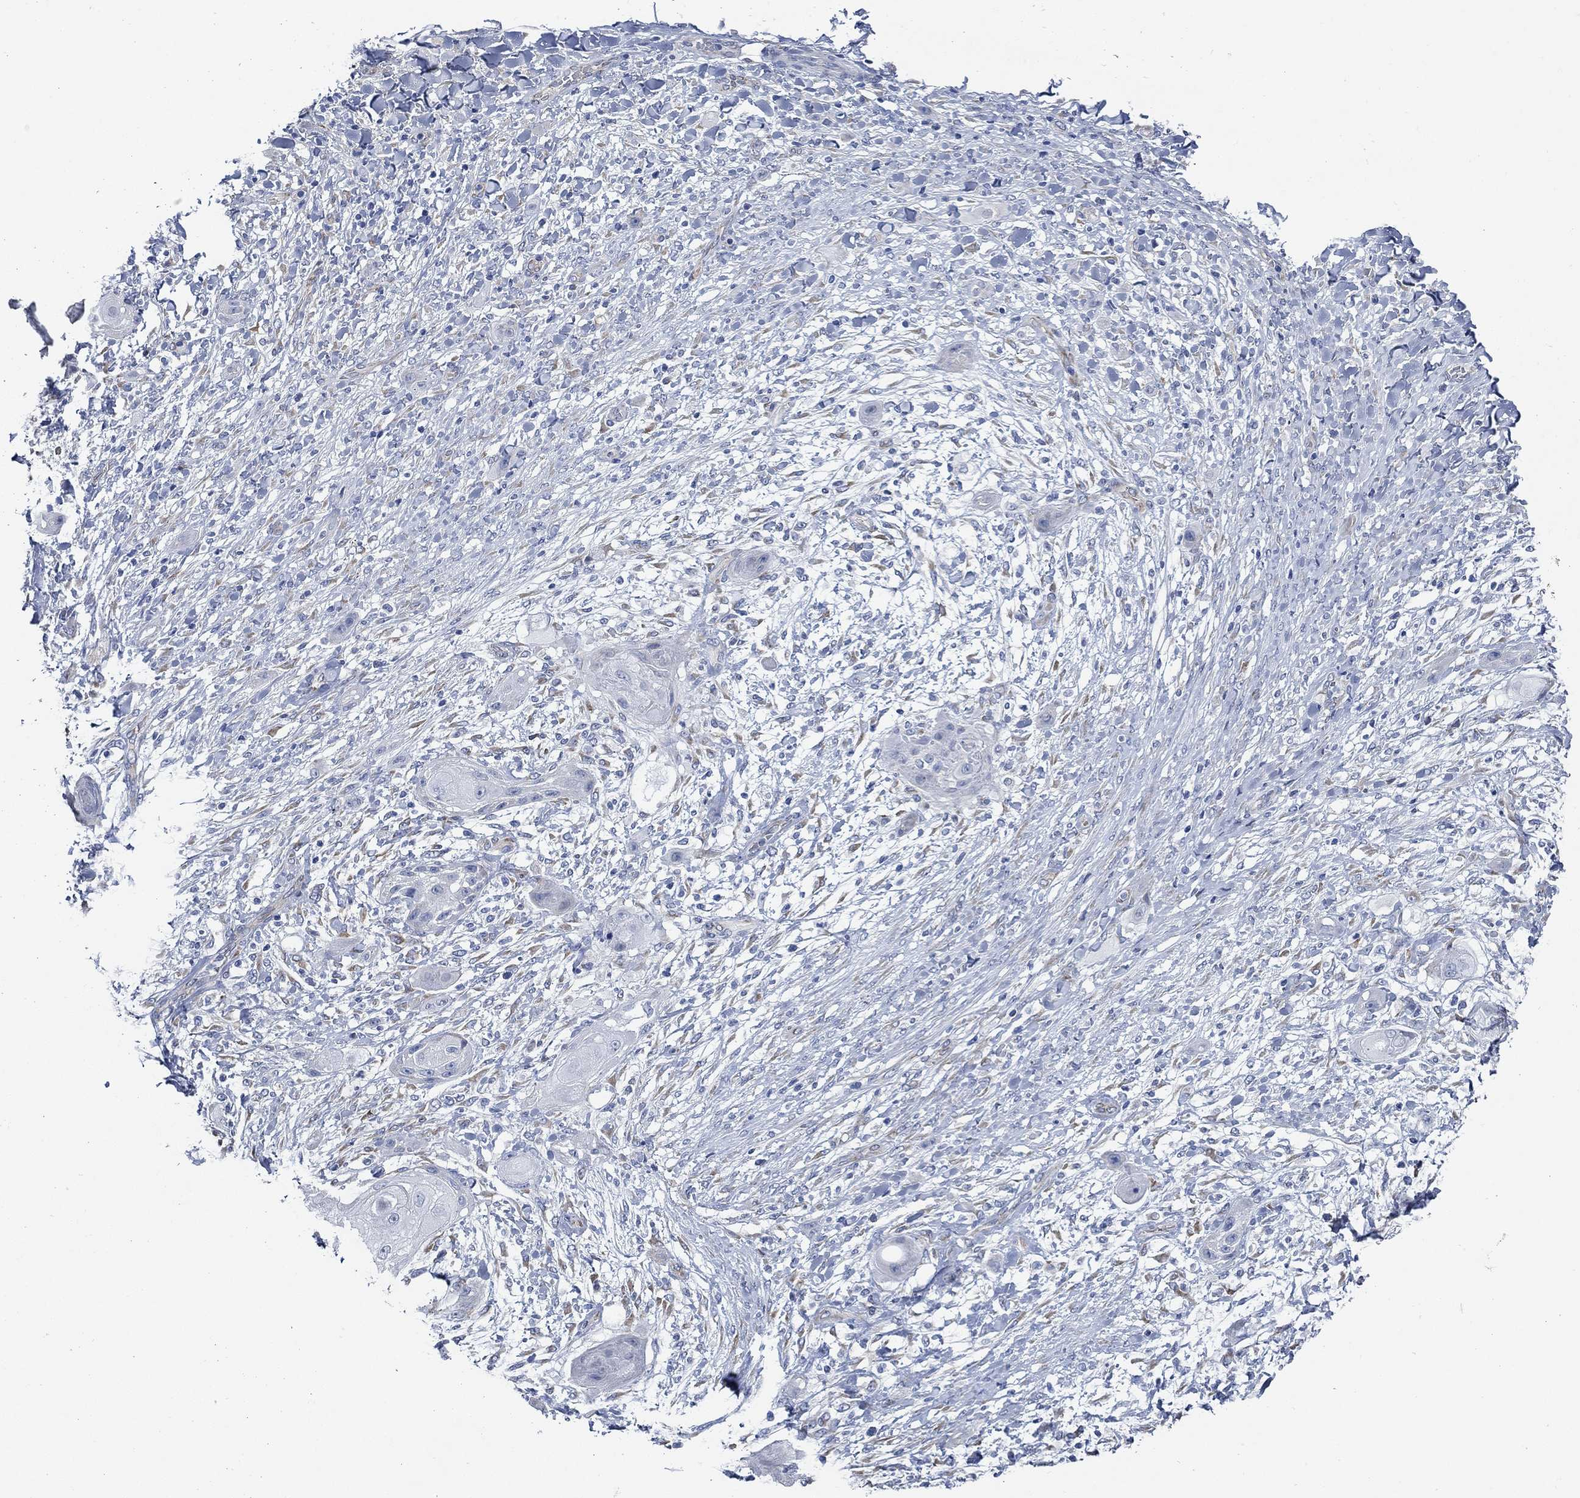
{"staining": {"intensity": "weak", "quantity": "<25%", "location": "cytoplasmic/membranous"}, "tissue": "skin cancer", "cell_type": "Tumor cells", "image_type": "cancer", "snomed": [{"axis": "morphology", "description": "Squamous cell carcinoma, NOS"}, {"axis": "topography", "description": "Skin"}], "caption": "Immunohistochemistry of human skin squamous cell carcinoma demonstrates no staining in tumor cells.", "gene": "HECW2", "patient": {"sex": "male", "age": 62}}